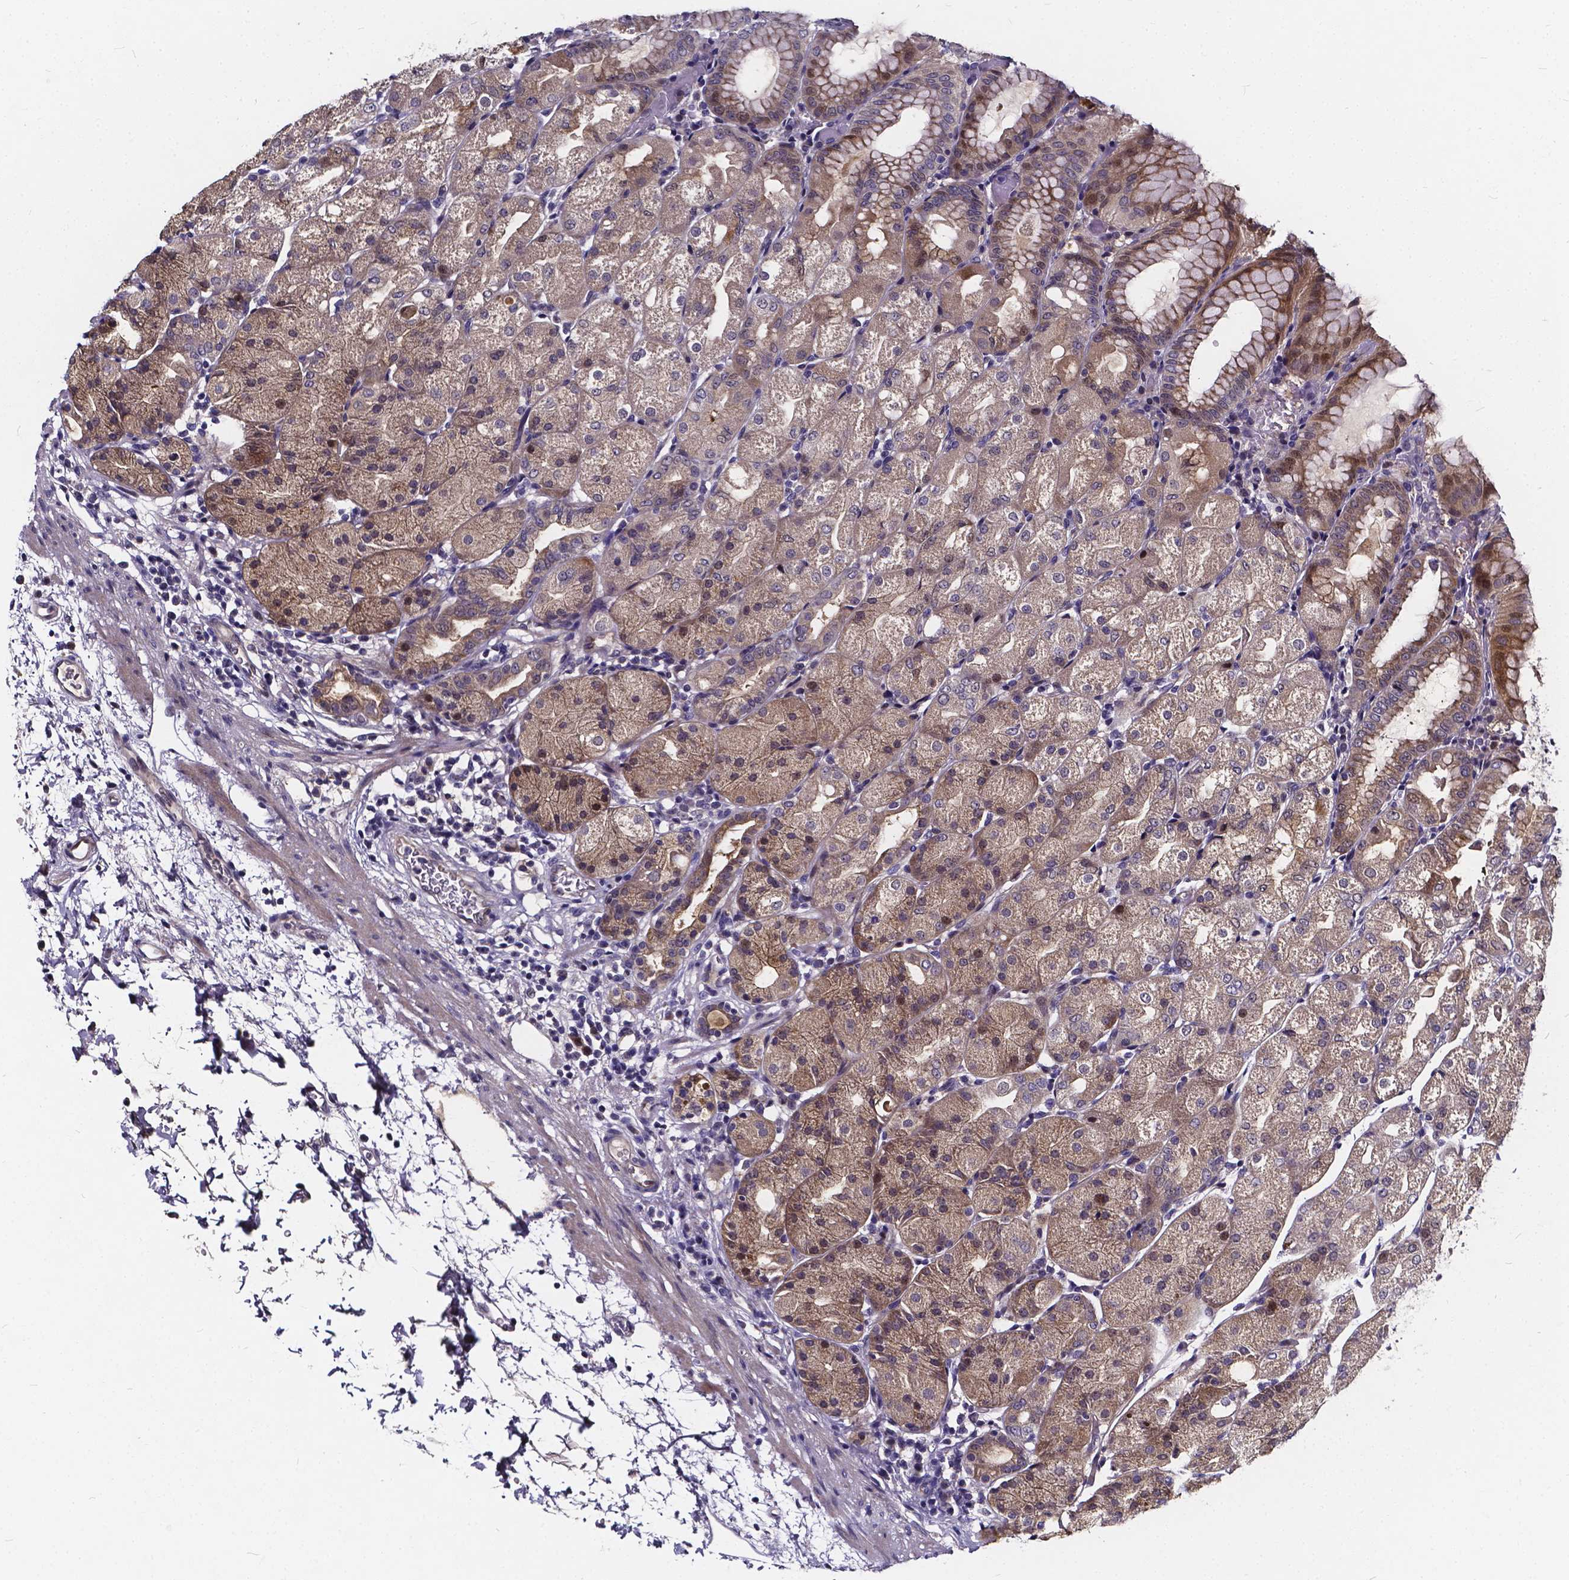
{"staining": {"intensity": "moderate", "quantity": "25%-75%", "location": "cytoplasmic/membranous"}, "tissue": "stomach", "cell_type": "Glandular cells", "image_type": "normal", "snomed": [{"axis": "morphology", "description": "Normal tissue, NOS"}, {"axis": "topography", "description": "Stomach, upper"}, {"axis": "topography", "description": "Stomach"}, {"axis": "topography", "description": "Stomach, lower"}], "caption": "Brown immunohistochemical staining in unremarkable human stomach displays moderate cytoplasmic/membranous expression in approximately 25%-75% of glandular cells. Ihc stains the protein of interest in brown and the nuclei are stained blue.", "gene": "SOWAHA", "patient": {"sex": "male", "age": 62}}